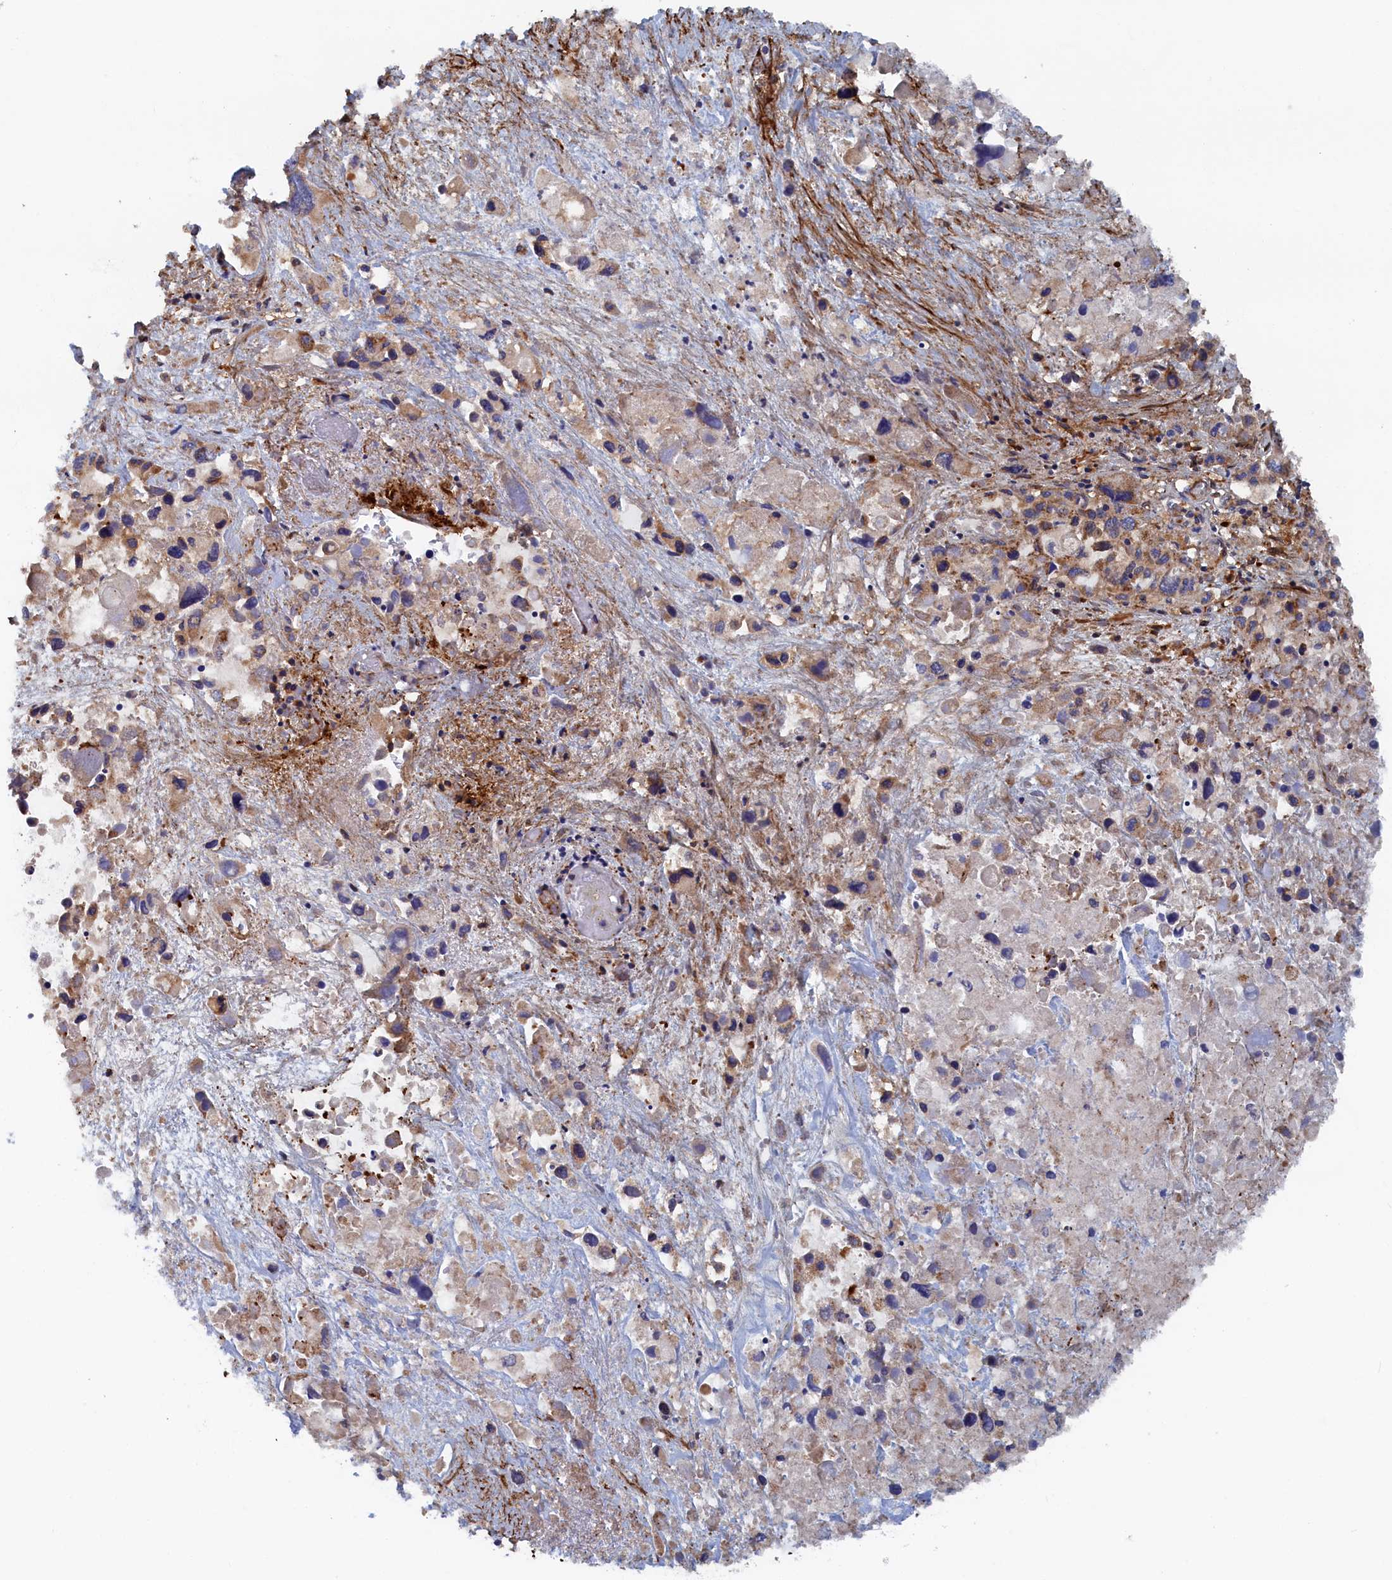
{"staining": {"intensity": "negative", "quantity": "none", "location": "none"}, "tissue": "pancreatic cancer", "cell_type": "Tumor cells", "image_type": "cancer", "snomed": [{"axis": "morphology", "description": "Adenocarcinoma, NOS"}, {"axis": "topography", "description": "Pancreas"}], "caption": "Pancreatic adenocarcinoma was stained to show a protein in brown. There is no significant expression in tumor cells. (DAB immunohistochemistry (IHC) with hematoxylin counter stain).", "gene": "TMEM196", "patient": {"sex": "male", "age": 92}}